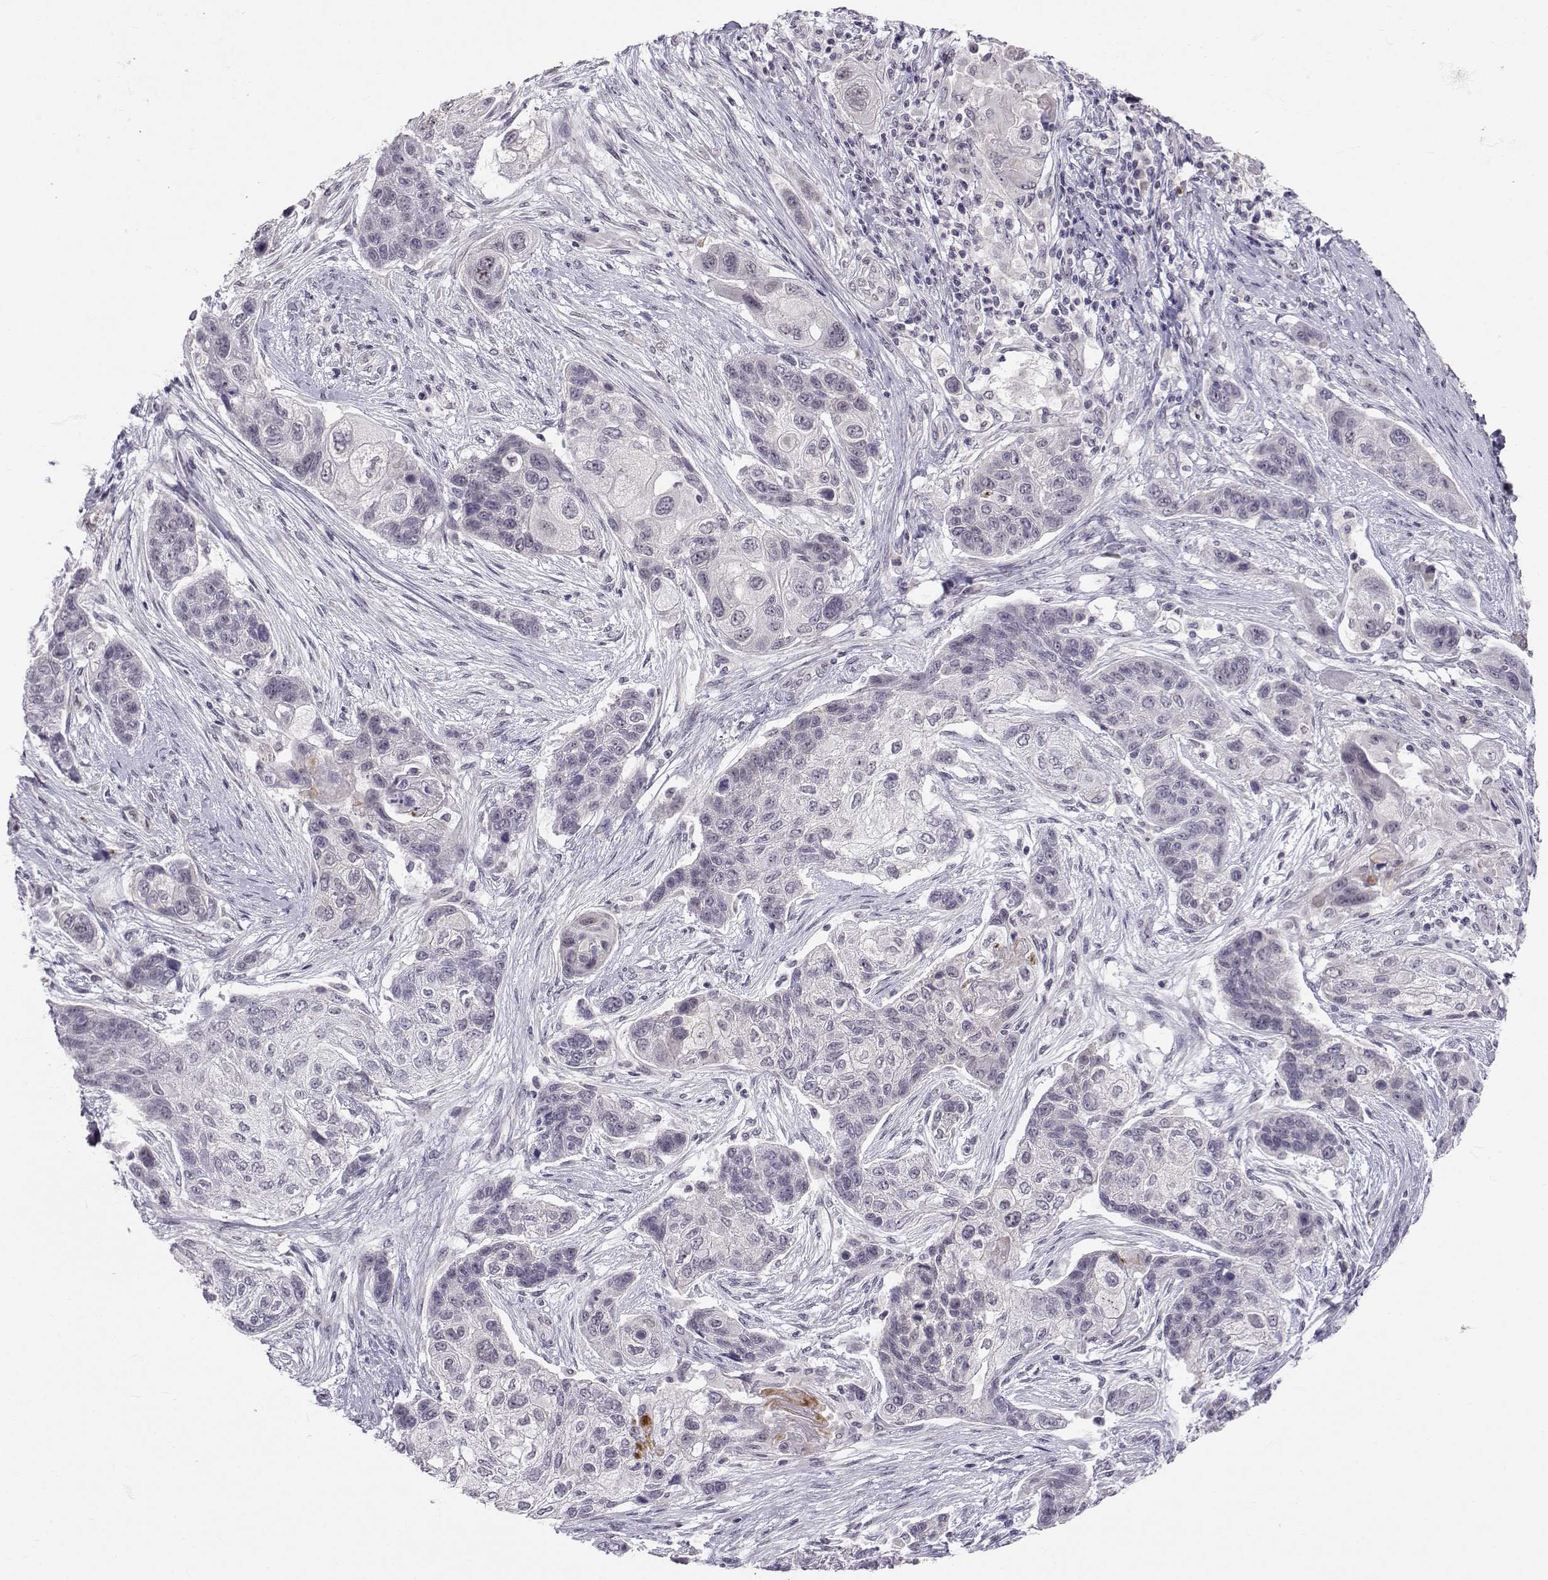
{"staining": {"intensity": "negative", "quantity": "none", "location": "none"}, "tissue": "lung cancer", "cell_type": "Tumor cells", "image_type": "cancer", "snomed": [{"axis": "morphology", "description": "Squamous cell carcinoma, NOS"}, {"axis": "topography", "description": "Lung"}], "caption": "This is an immunohistochemistry histopathology image of human lung cancer (squamous cell carcinoma). There is no expression in tumor cells.", "gene": "SLC6A3", "patient": {"sex": "male", "age": 69}}